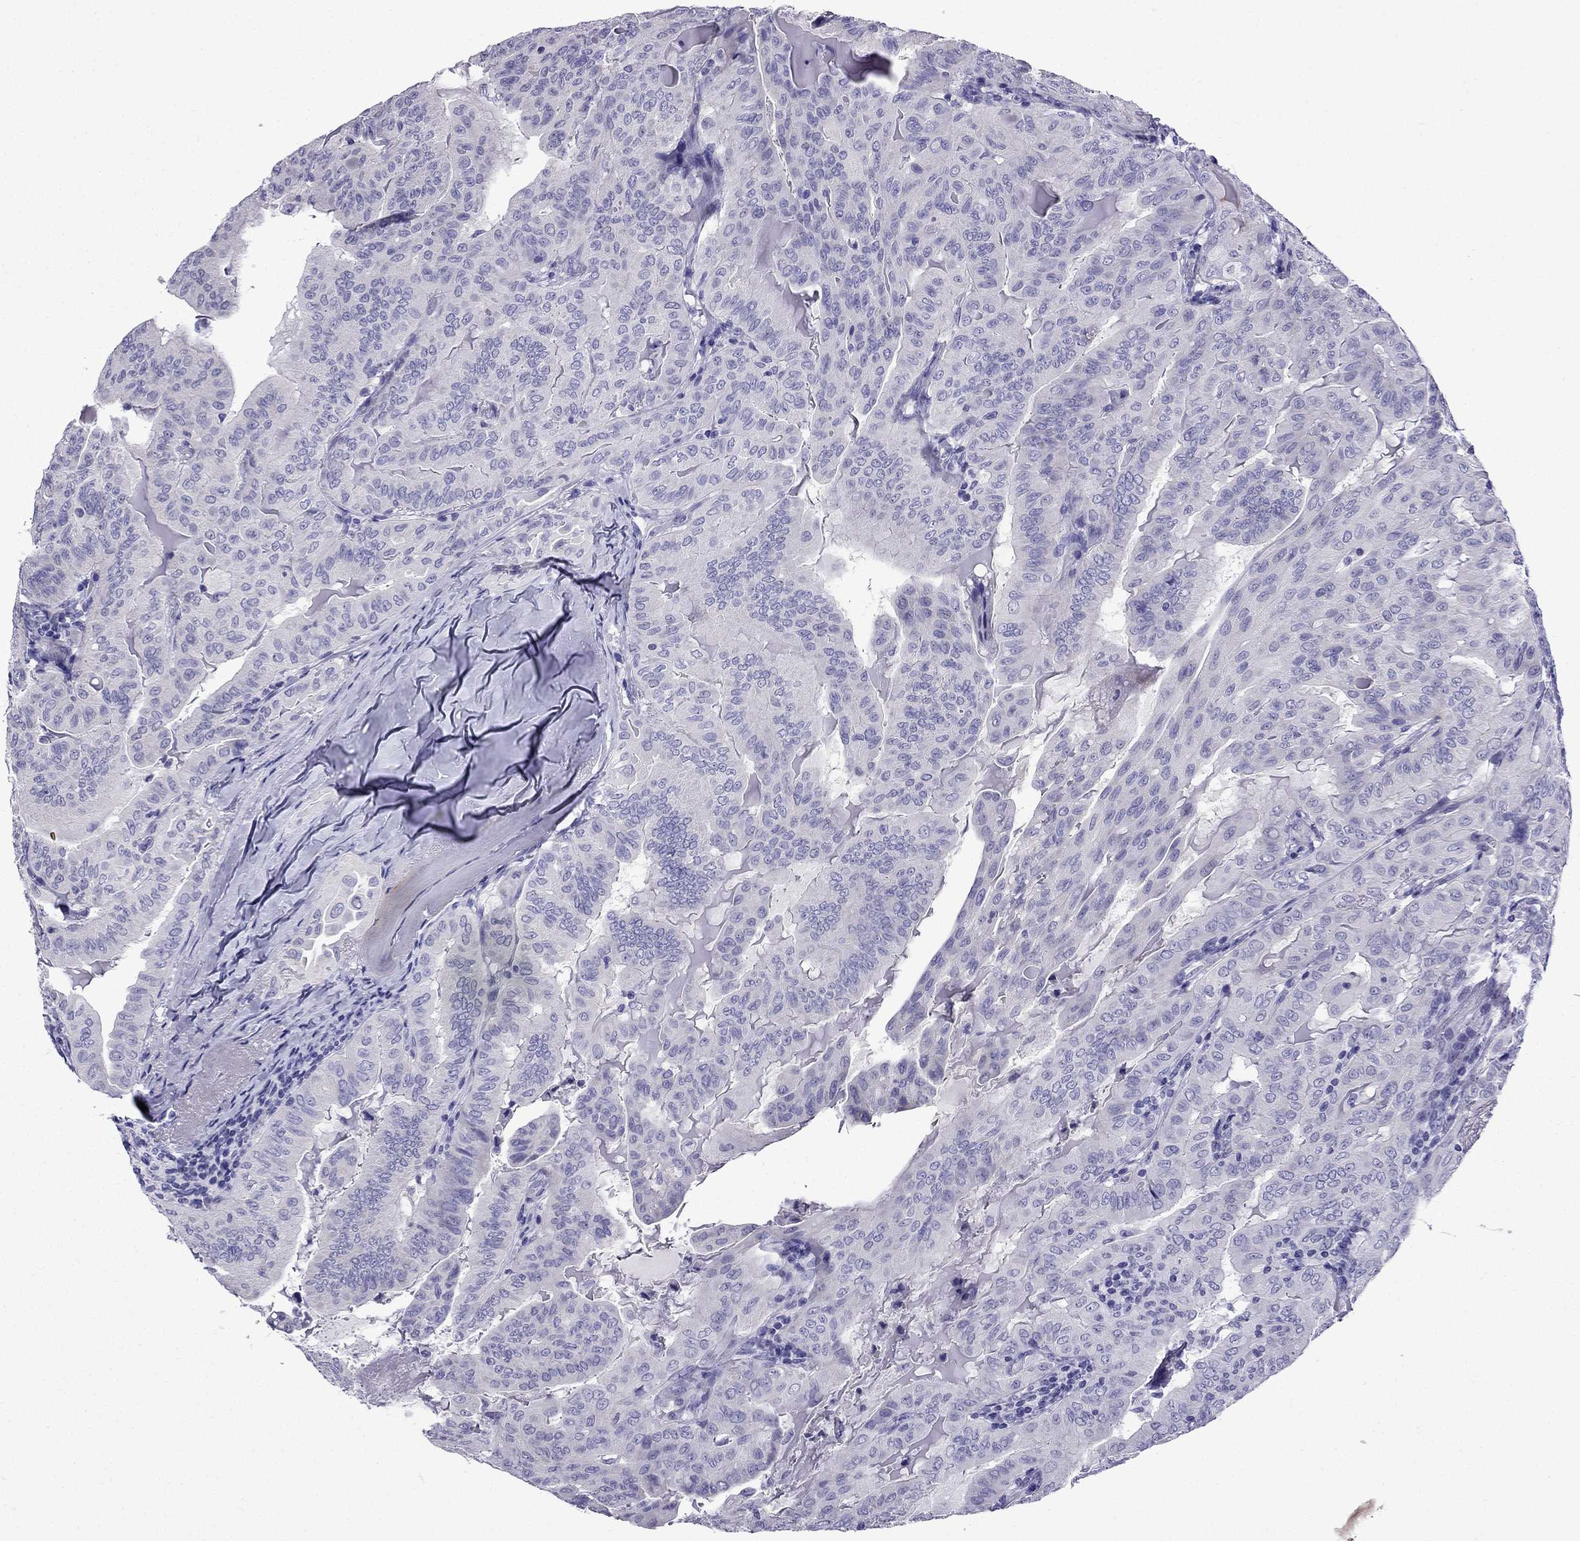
{"staining": {"intensity": "negative", "quantity": "none", "location": "none"}, "tissue": "thyroid cancer", "cell_type": "Tumor cells", "image_type": "cancer", "snomed": [{"axis": "morphology", "description": "Papillary adenocarcinoma, NOS"}, {"axis": "topography", "description": "Thyroid gland"}], "caption": "IHC image of human thyroid papillary adenocarcinoma stained for a protein (brown), which displays no expression in tumor cells.", "gene": "ERC2", "patient": {"sex": "female", "age": 68}}